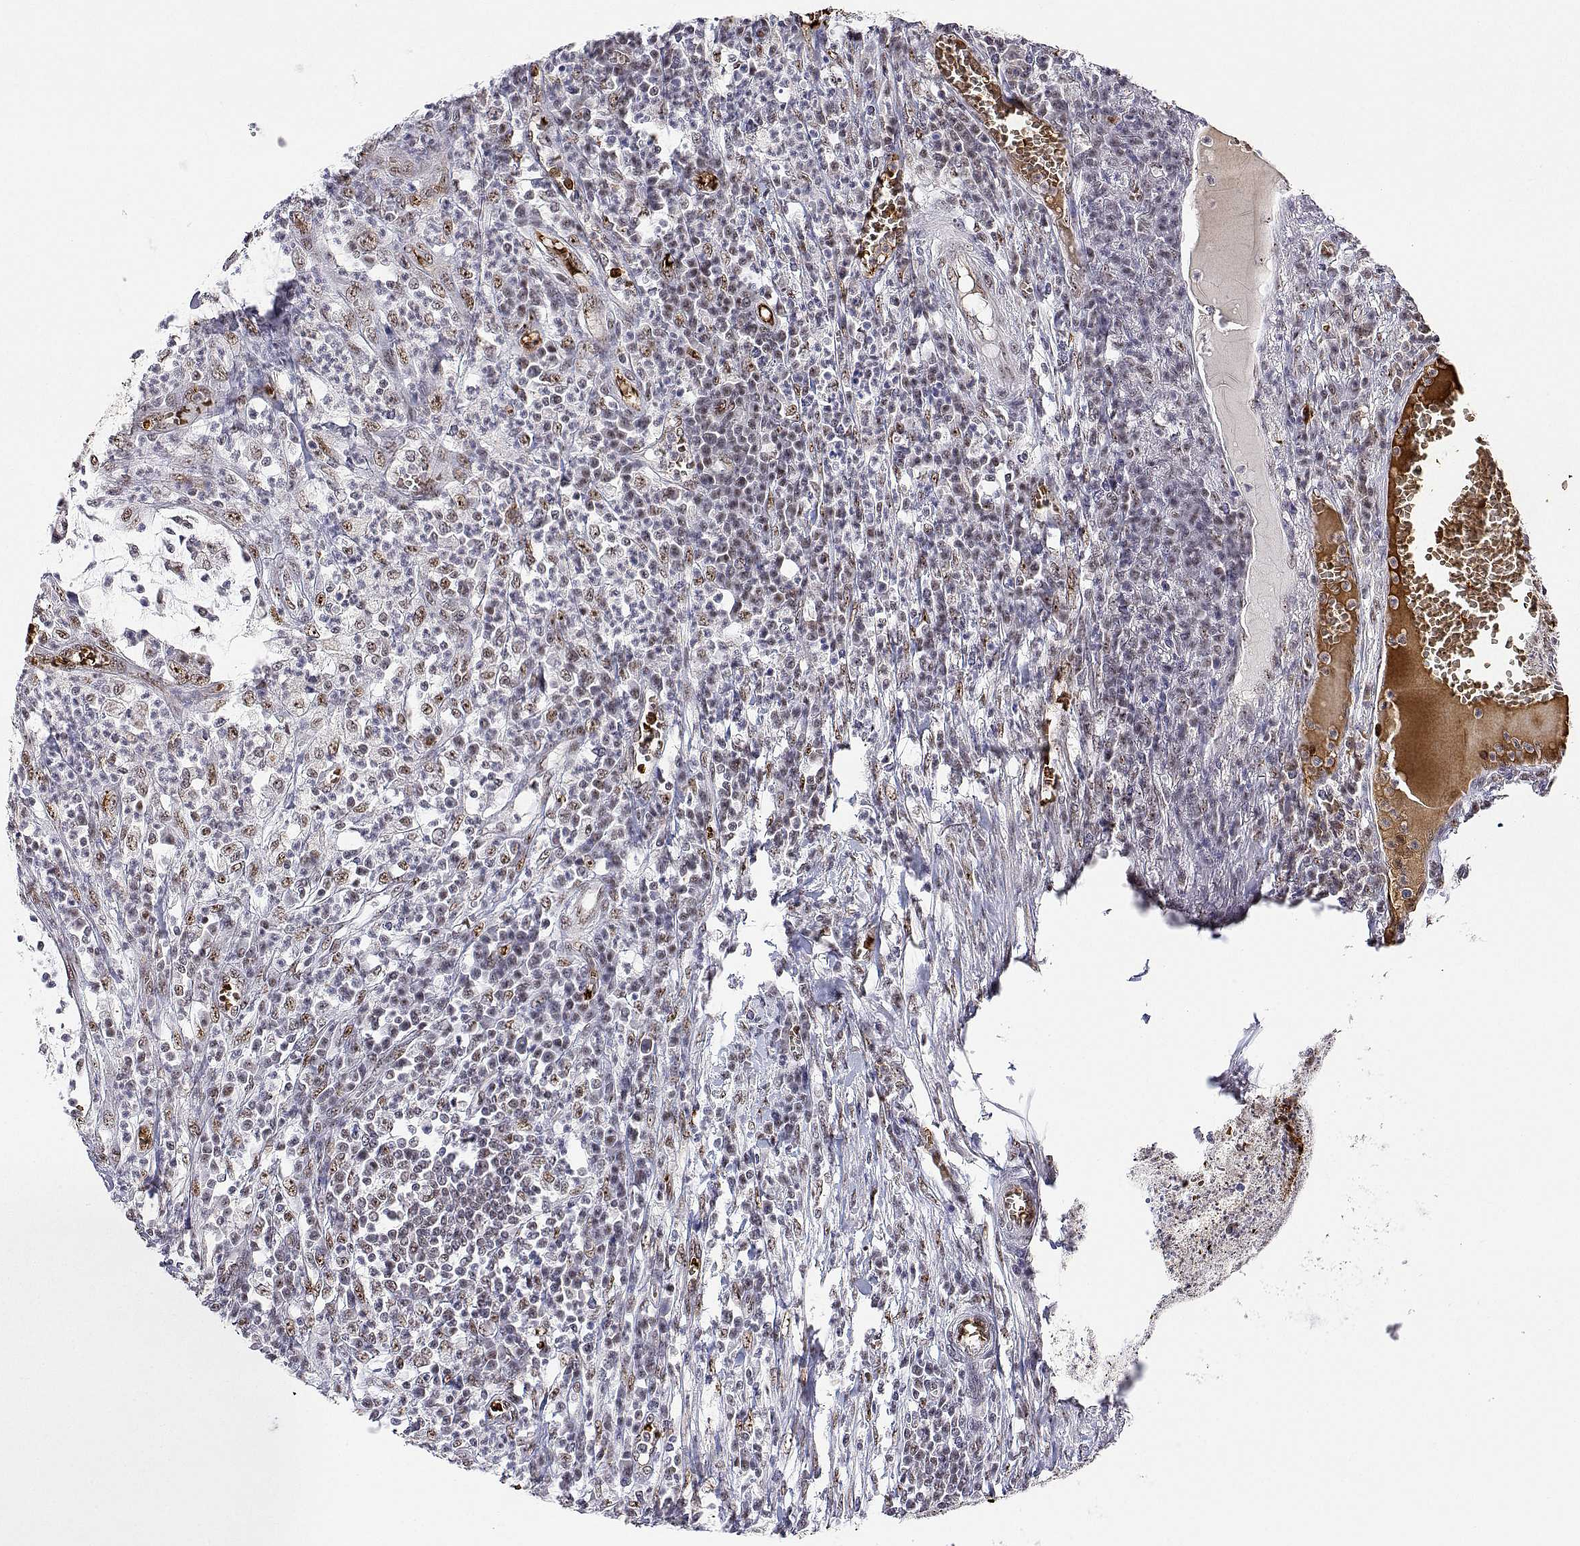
{"staining": {"intensity": "moderate", "quantity": ">75%", "location": "nuclear"}, "tissue": "colorectal cancer", "cell_type": "Tumor cells", "image_type": "cancer", "snomed": [{"axis": "morphology", "description": "Adenocarcinoma, NOS"}, {"axis": "topography", "description": "Colon"}], "caption": "Adenocarcinoma (colorectal) stained for a protein (brown) shows moderate nuclear positive expression in approximately >75% of tumor cells.", "gene": "ADAR", "patient": {"sex": "male", "age": 65}}